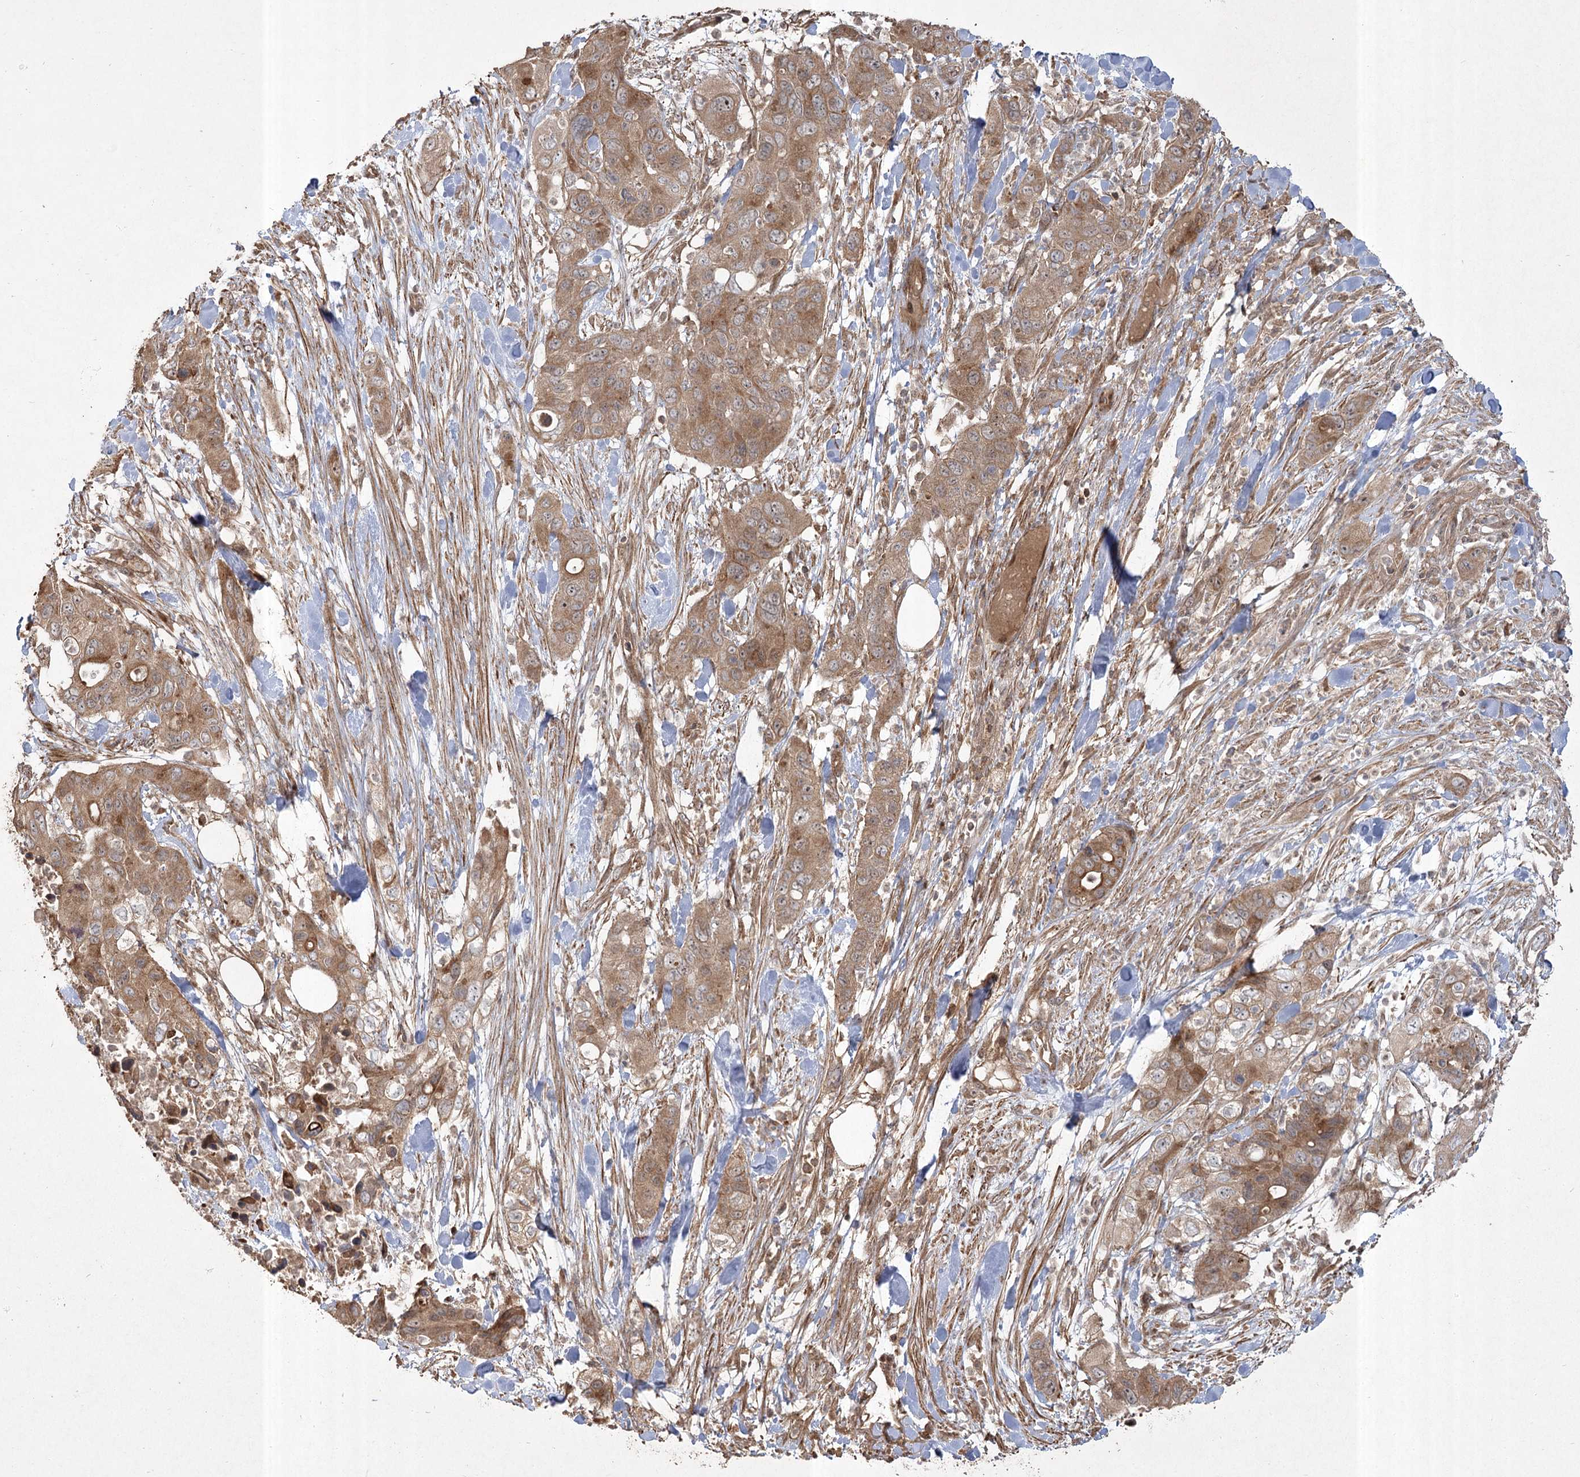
{"staining": {"intensity": "moderate", "quantity": ">75%", "location": "cytoplasmic/membranous"}, "tissue": "pancreatic cancer", "cell_type": "Tumor cells", "image_type": "cancer", "snomed": [{"axis": "morphology", "description": "Adenocarcinoma, NOS"}, {"axis": "topography", "description": "Pancreas"}], "caption": "A brown stain labels moderate cytoplasmic/membranous staining of a protein in human pancreatic adenocarcinoma tumor cells.", "gene": "CPLANE1", "patient": {"sex": "female", "age": 71}}